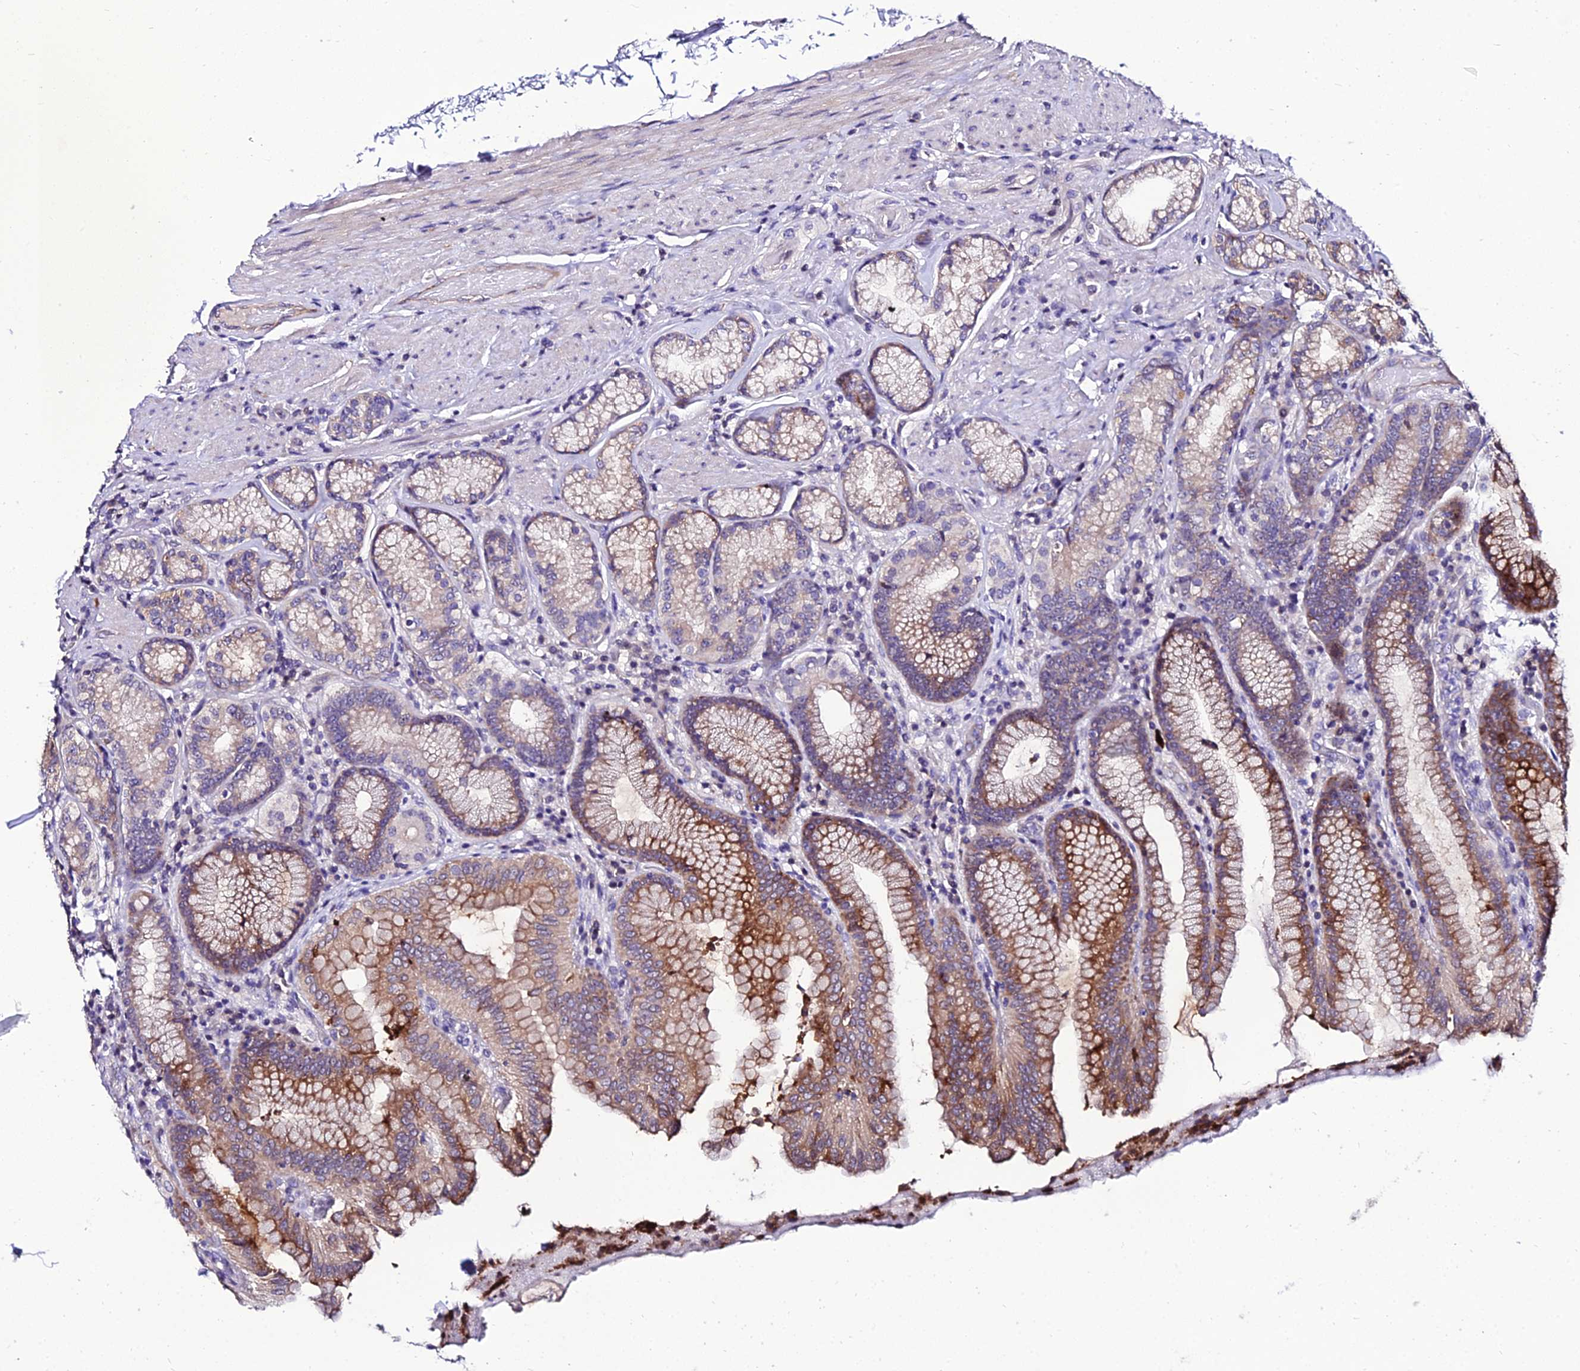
{"staining": {"intensity": "moderate", "quantity": "25%-75%", "location": "cytoplasmic/membranous"}, "tissue": "stomach", "cell_type": "Glandular cells", "image_type": "normal", "snomed": [{"axis": "morphology", "description": "Normal tissue, NOS"}, {"axis": "topography", "description": "Stomach, upper"}, {"axis": "topography", "description": "Stomach, lower"}], "caption": "The immunohistochemical stain highlights moderate cytoplasmic/membranous staining in glandular cells of unremarkable stomach. (DAB IHC with brightfield microscopy, high magnification).", "gene": "SHQ1", "patient": {"sex": "female", "age": 76}}